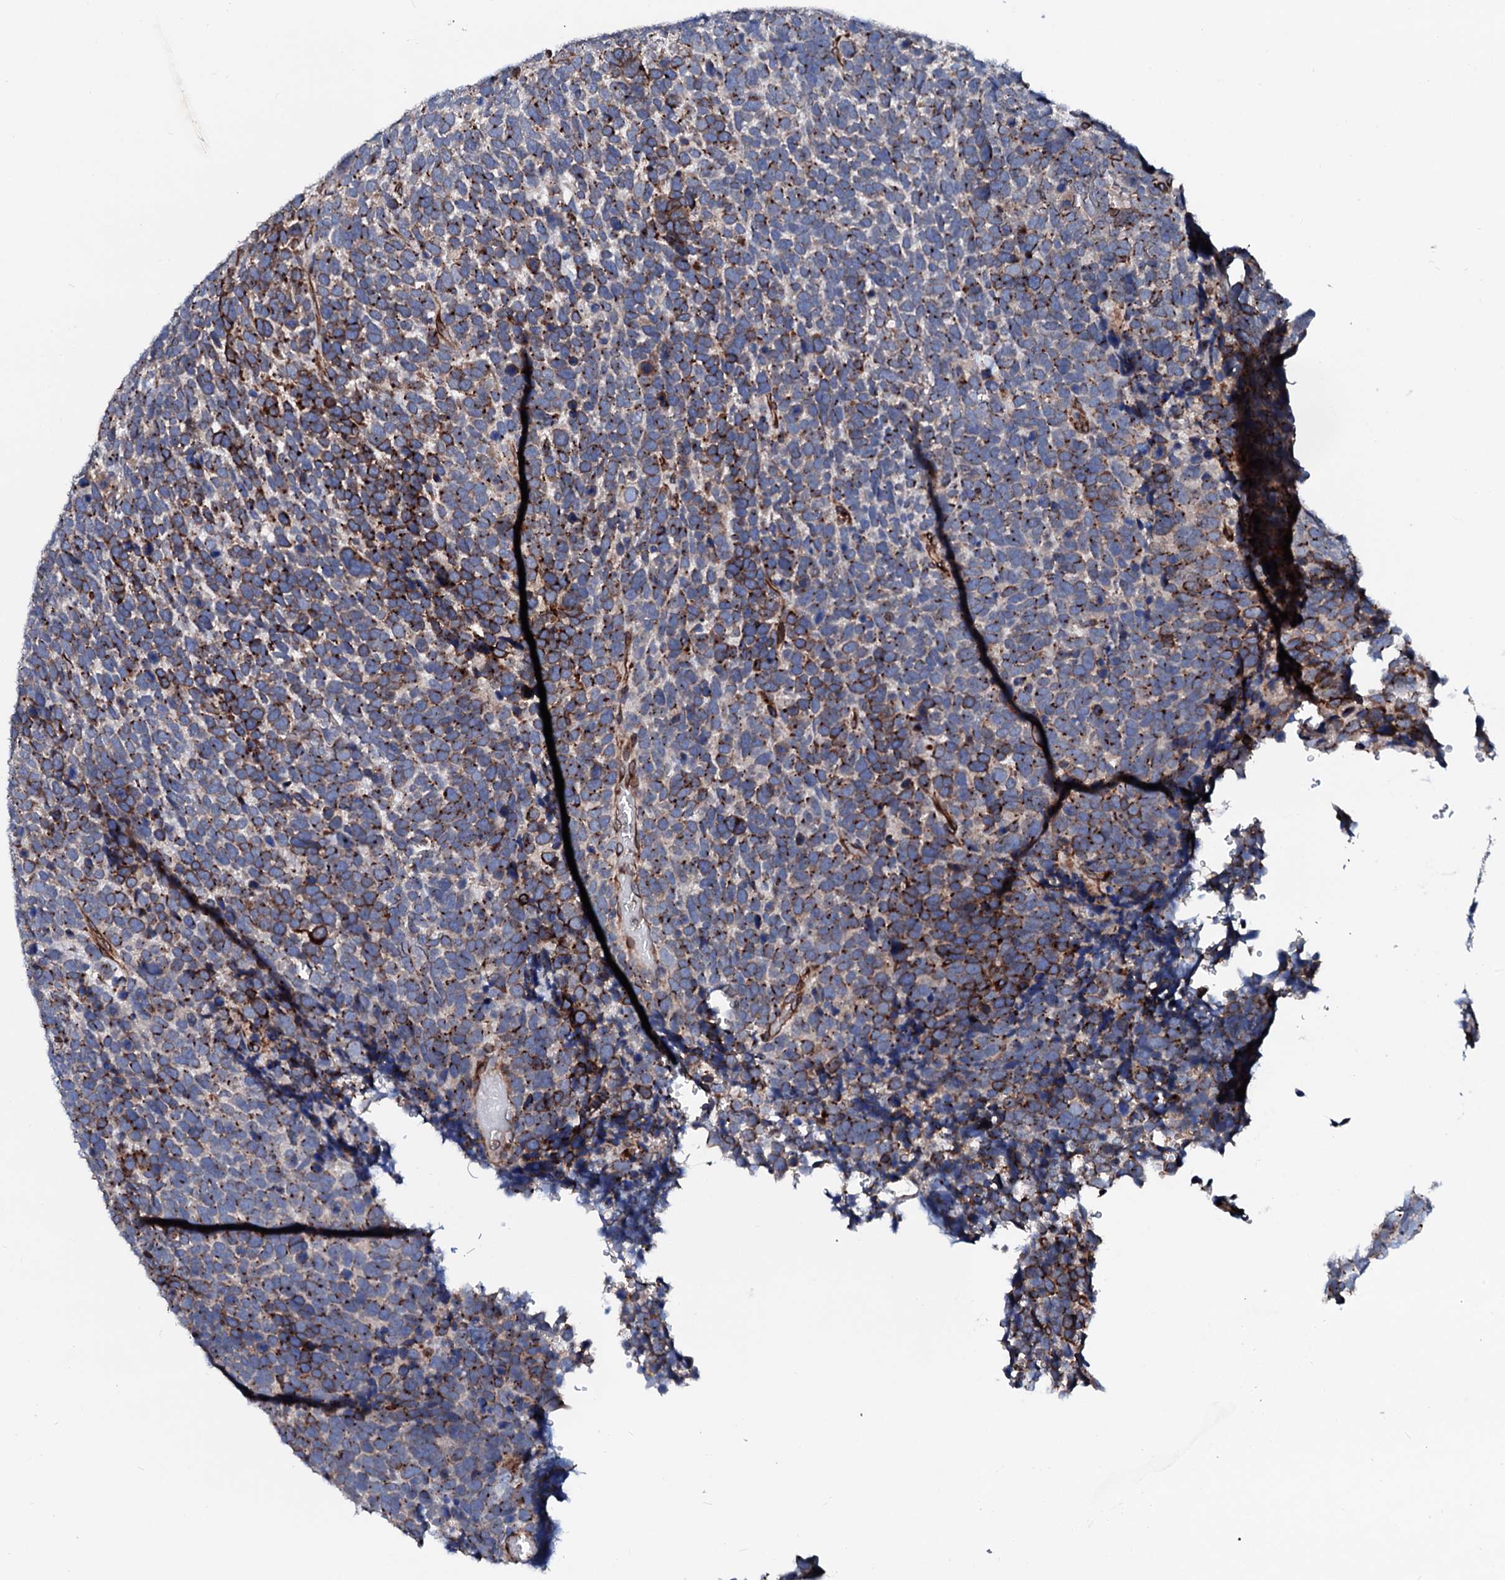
{"staining": {"intensity": "strong", "quantity": "25%-75%", "location": "cytoplasmic/membranous"}, "tissue": "urothelial cancer", "cell_type": "Tumor cells", "image_type": "cancer", "snomed": [{"axis": "morphology", "description": "Urothelial carcinoma, High grade"}, {"axis": "topography", "description": "Urinary bladder"}], "caption": "Tumor cells demonstrate strong cytoplasmic/membranous positivity in approximately 25%-75% of cells in urothelial carcinoma (high-grade).", "gene": "TMCO3", "patient": {"sex": "female", "age": 82}}